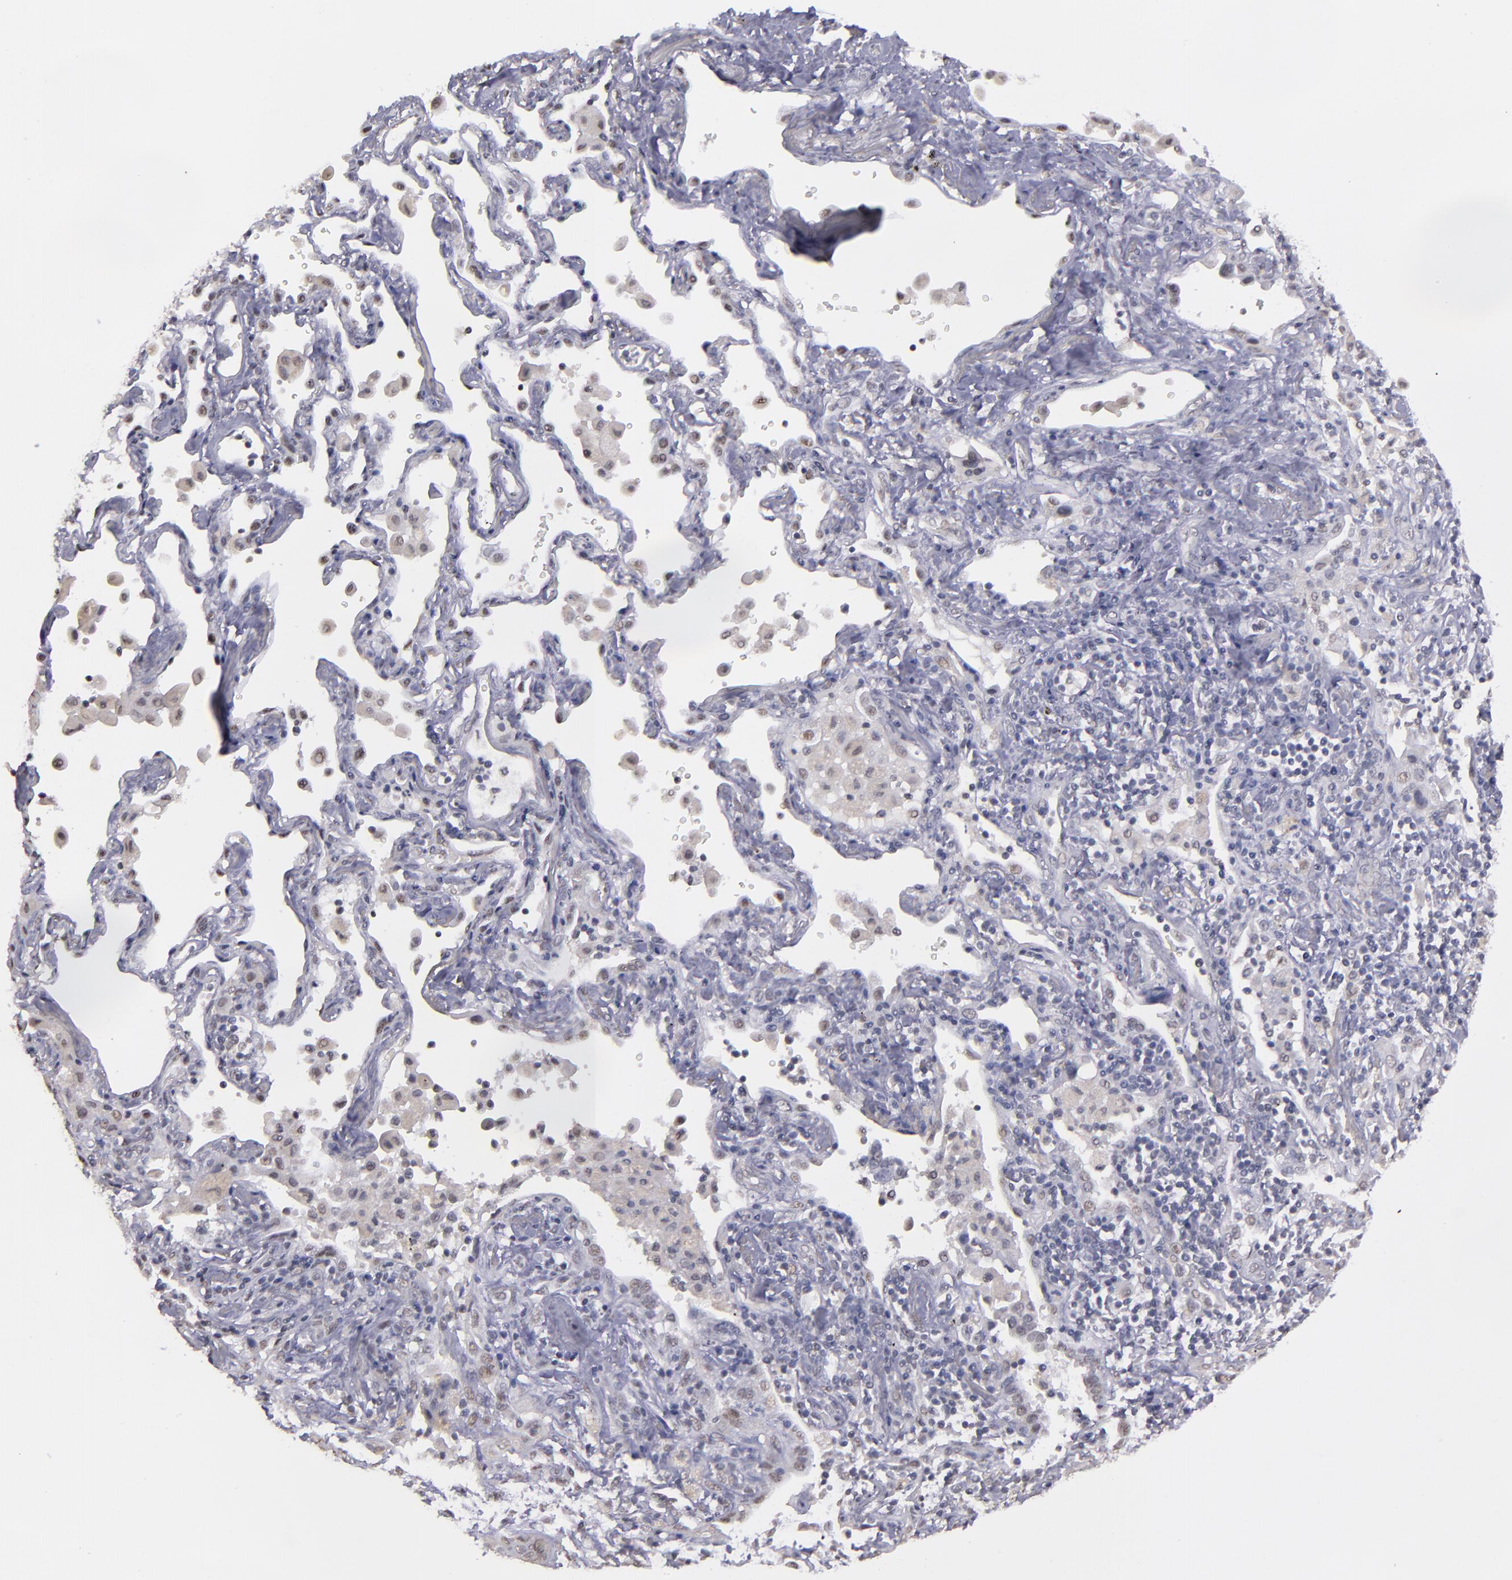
{"staining": {"intensity": "weak", "quantity": "<25%", "location": "nuclear"}, "tissue": "lung cancer", "cell_type": "Tumor cells", "image_type": "cancer", "snomed": [{"axis": "morphology", "description": "Squamous cell carcinoma, NOS"}, {"axis": "topography", "description": "Lung"}], "caption": "Immunohistochemistry micrograph of human squamous cell carcinoma (lung) stained for a protein (brown), which shows no expression in tumor cells.", "gene": "NRXN3", "patient": {"sex": "female", "age": 67}}